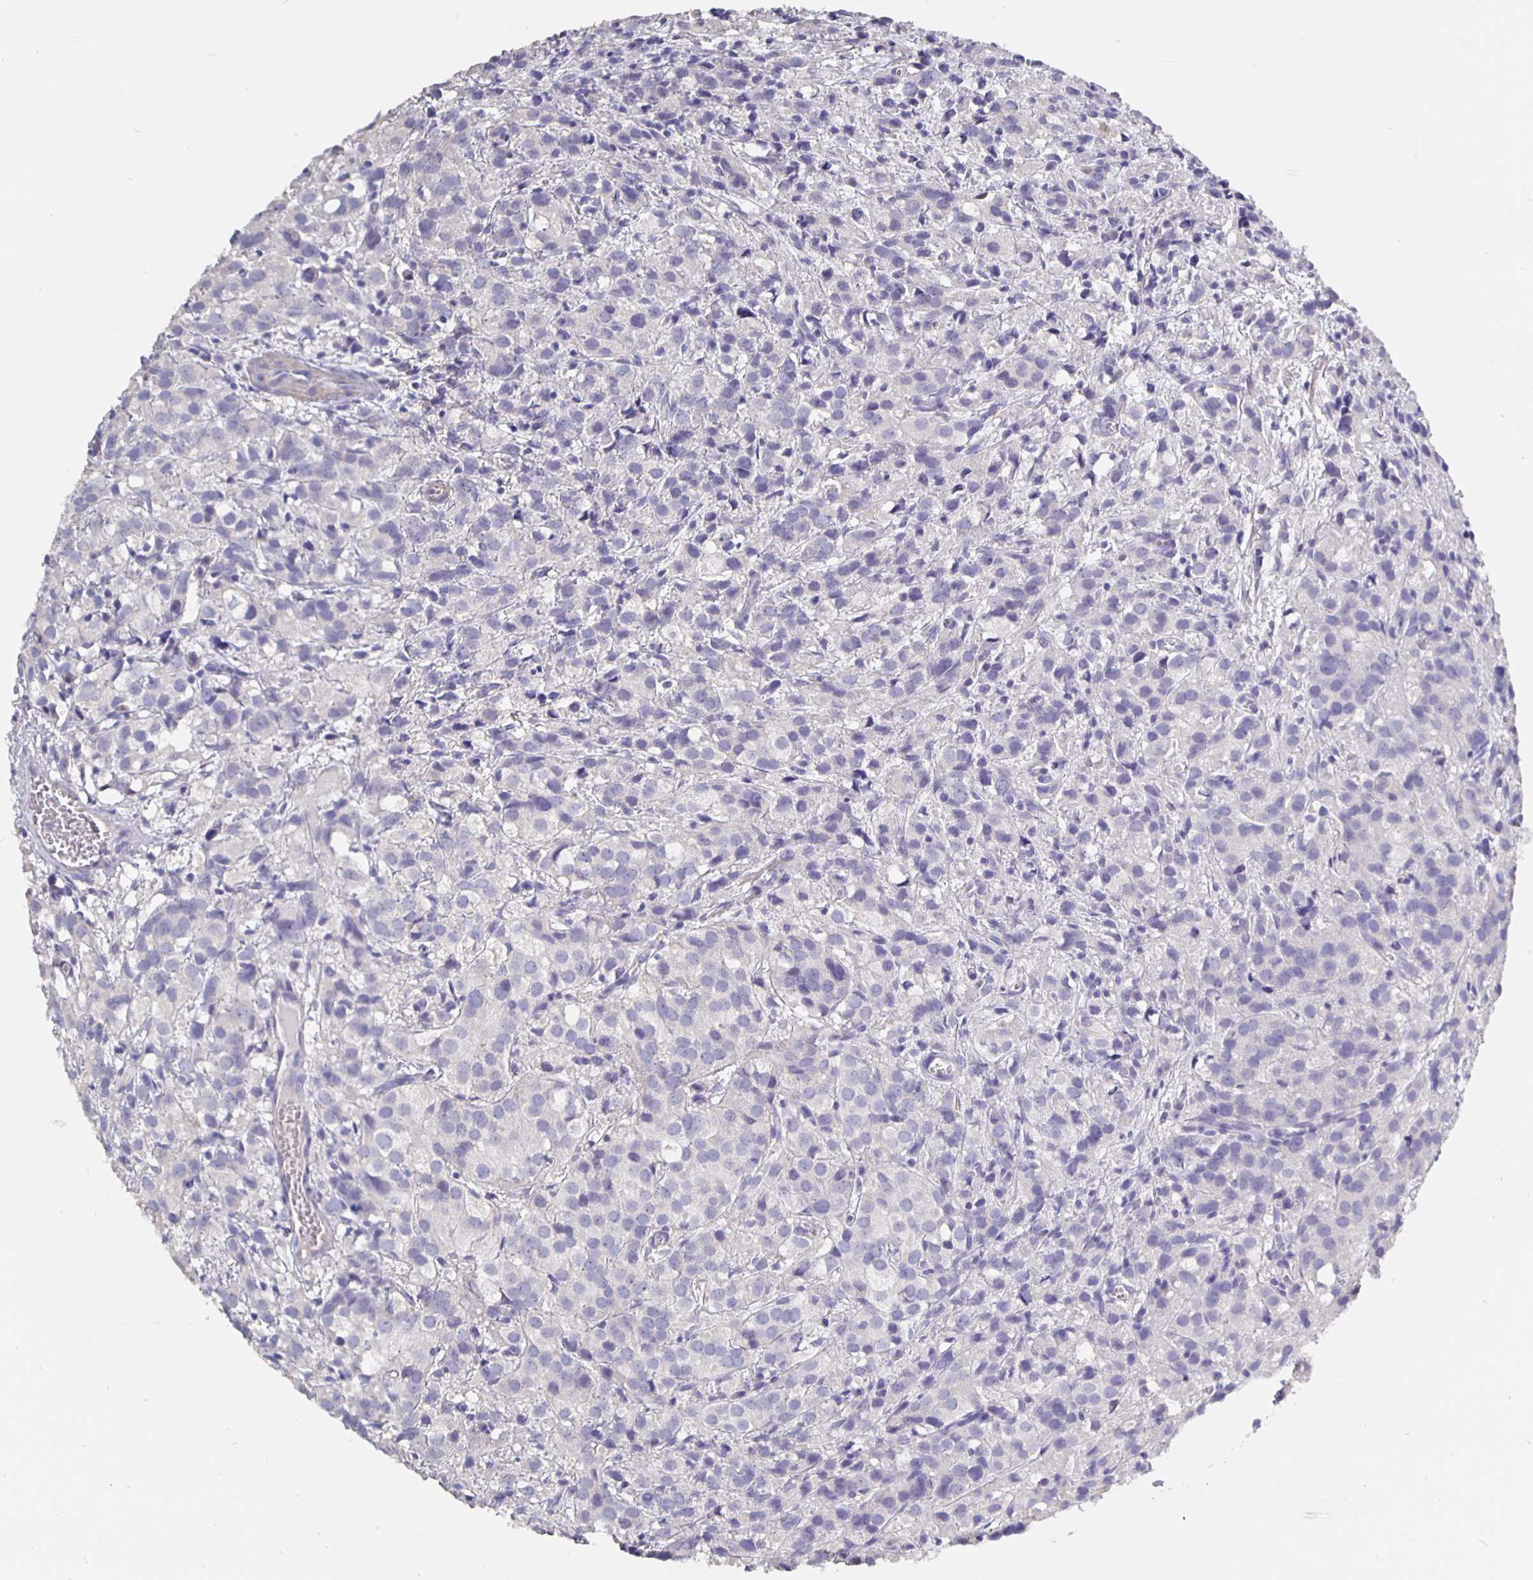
{"staining": {"intensity": "negative", "quantity": "none", "location": "none"}, "tissue": "prostate cancer", "cell_type": "Tumor cells", "image_type": "cancer", "snomed": [{"axis": "morphology", "description": "Adenocarcinoma, High grade"}, {"axis": "topography", "description": "Prostate"}], "caption": "This is an IHC photomicrograph of prostate cancer (adenocarcinoma (high-grade)). There is no staining in tumor cells.", "gene": "CFAP74", "patient": {"sex": "male", "age": 86}}